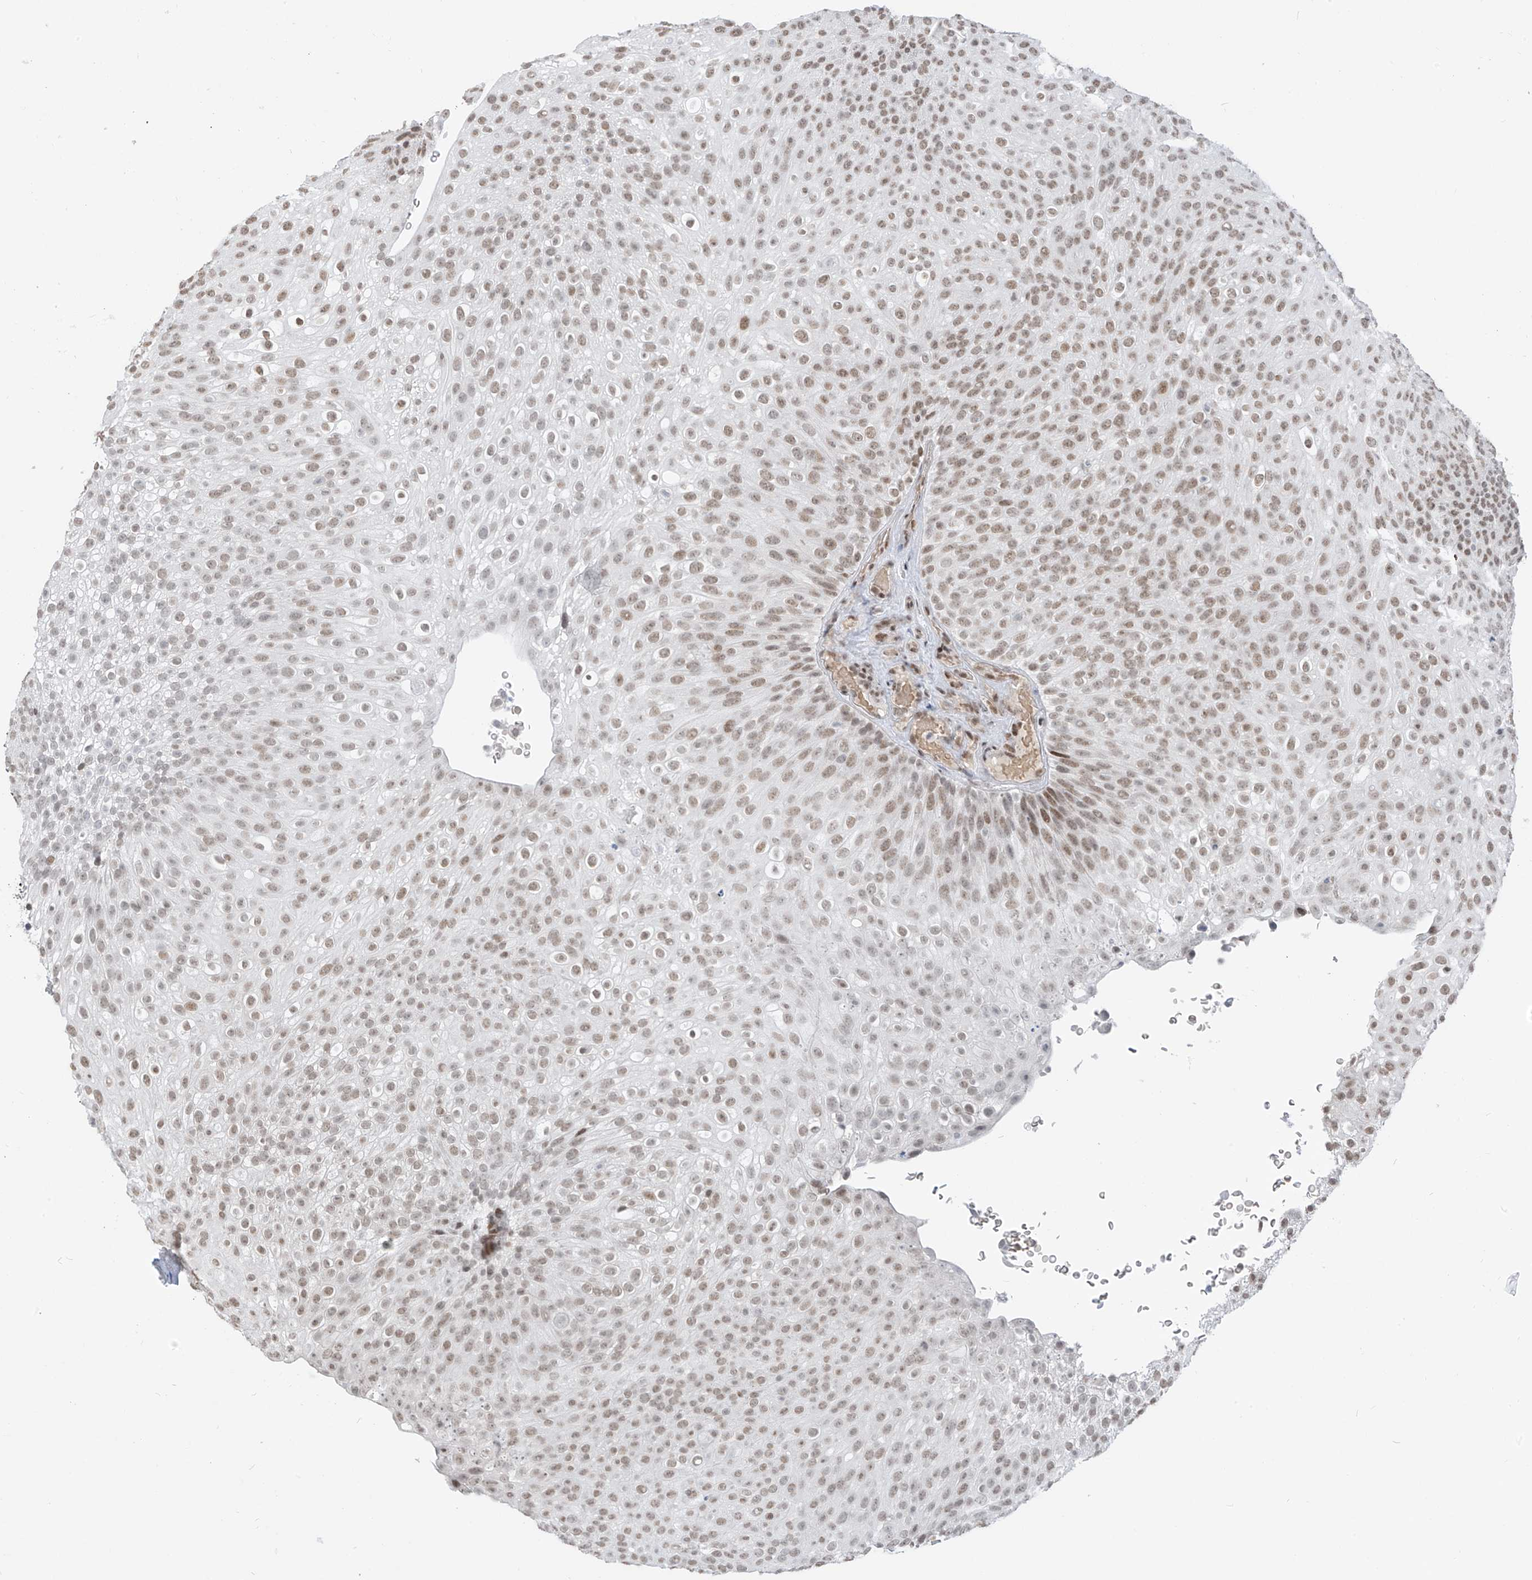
{"staining": {"intensity": "moderate", "quantity": ">75%", "location": "nuclear"}, "tissue": "urothelial cancer", "cell_type": "Tumor cells", "image_type": "cancer", "snomed": [{"axis": "morphology", "description": "Urothelial carcinoma, Low grade"}, {"axis": "topography", "description": "Urinary bladder"}], "caption": "Immunohistochemical staining of human low-grade urothelial carcinoma reveals moderate nuclear protein positivity in about >75% of tumor cells.", "gene": "MCM9", "patient": {"sex": "male", "age": 78}}